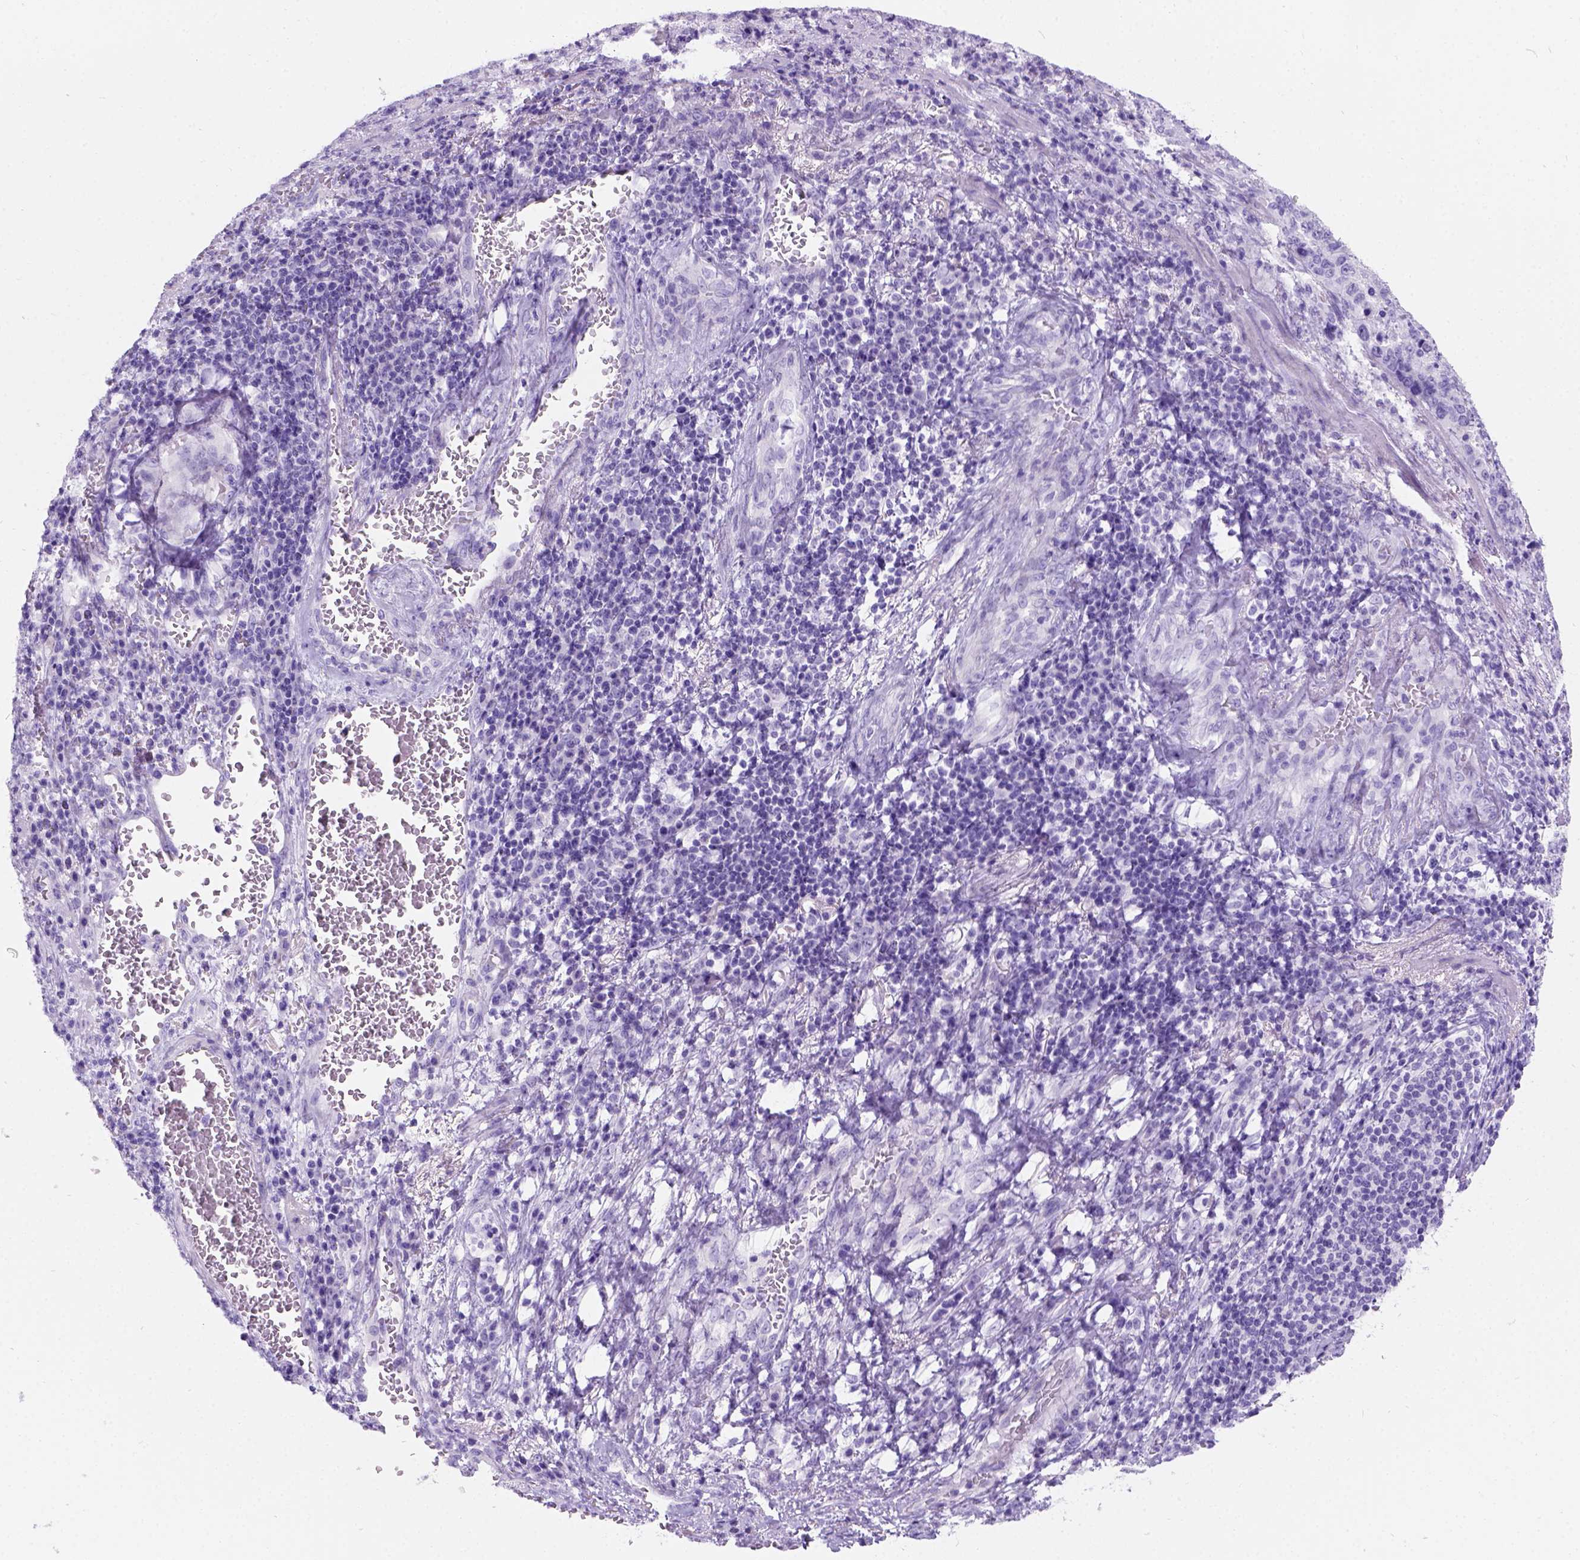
{"staining": {"intensity": "negative", "quantity": "none", "location": "none"}, "tissue": "stomach cancer", "cell_type": "Tumor cells", "image_type": "cancer", "snomed": [{"axis": "morphology", "description": "Adenocarcinoma, NOS"}, {"axis": "topography", "description": "Stomach, upper"}], "caption": "Tumor cells show no significant protein staining in stomach adenocarcinoma. The staining was performed using DAB to visualize the protein expression in brown, while the nuclei were stained in blue with hematoxylin (Magnification: 20x).", "gene": "C7orf57", "patient": {"sex": "female", "age": 67}}